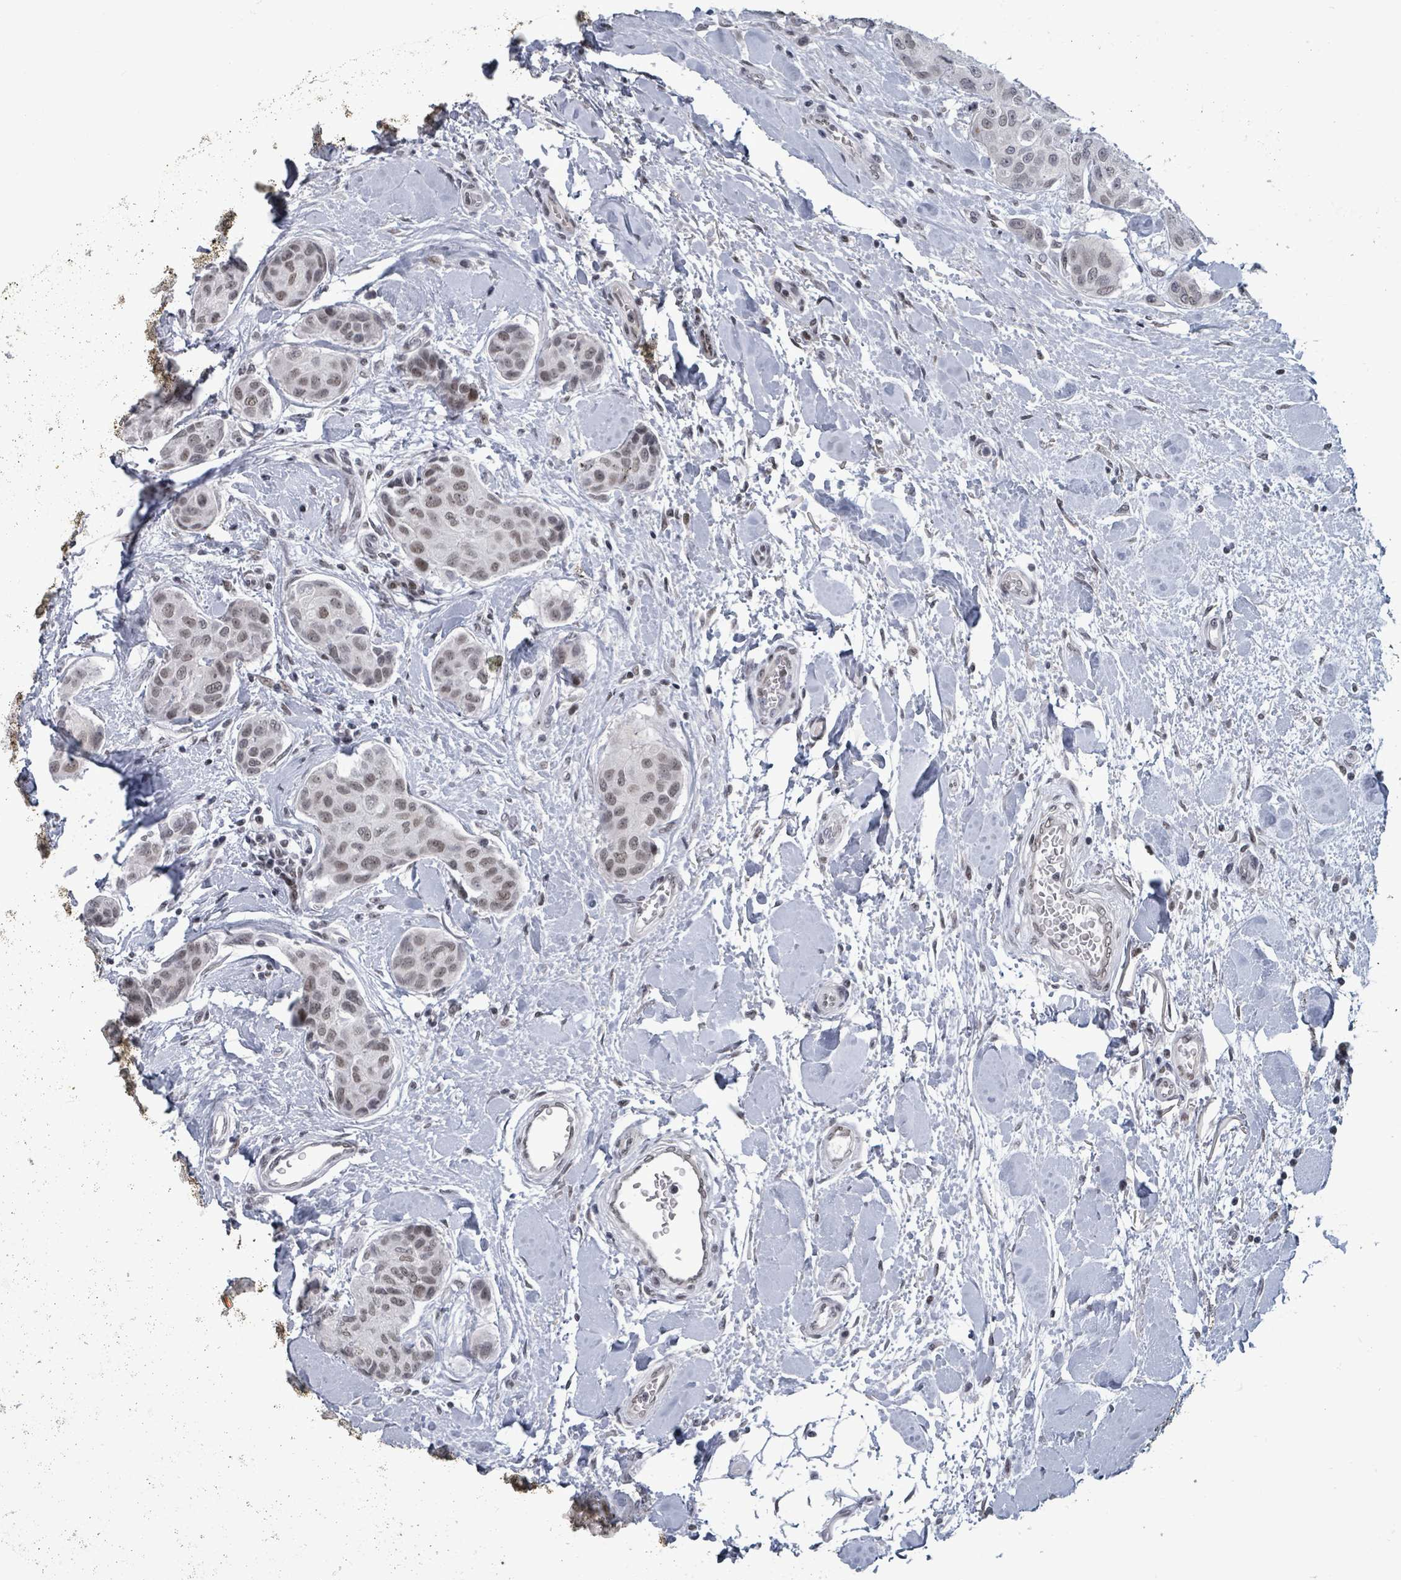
{"staining": {"intensity": "weak", "quantity": "<25%", "location": "nuclear"}, "tissue": "breast cancer", "cell_type": "Tumor cells", "image_type": "cancer", "snomed": [{"axis": "morphology", "description": "Duct carcinoma"}, {"axis": "topography", "description": "Breast"}, {"axis": "topography", "description": "Lymph node"}], "caption": "Invasive ductal carcinoma (breast) was stained to show a protein in brown. There is no significant staining in tumor cells.", "gene": "ERCC5", "patient": {"sex": "female", "age": 80}}